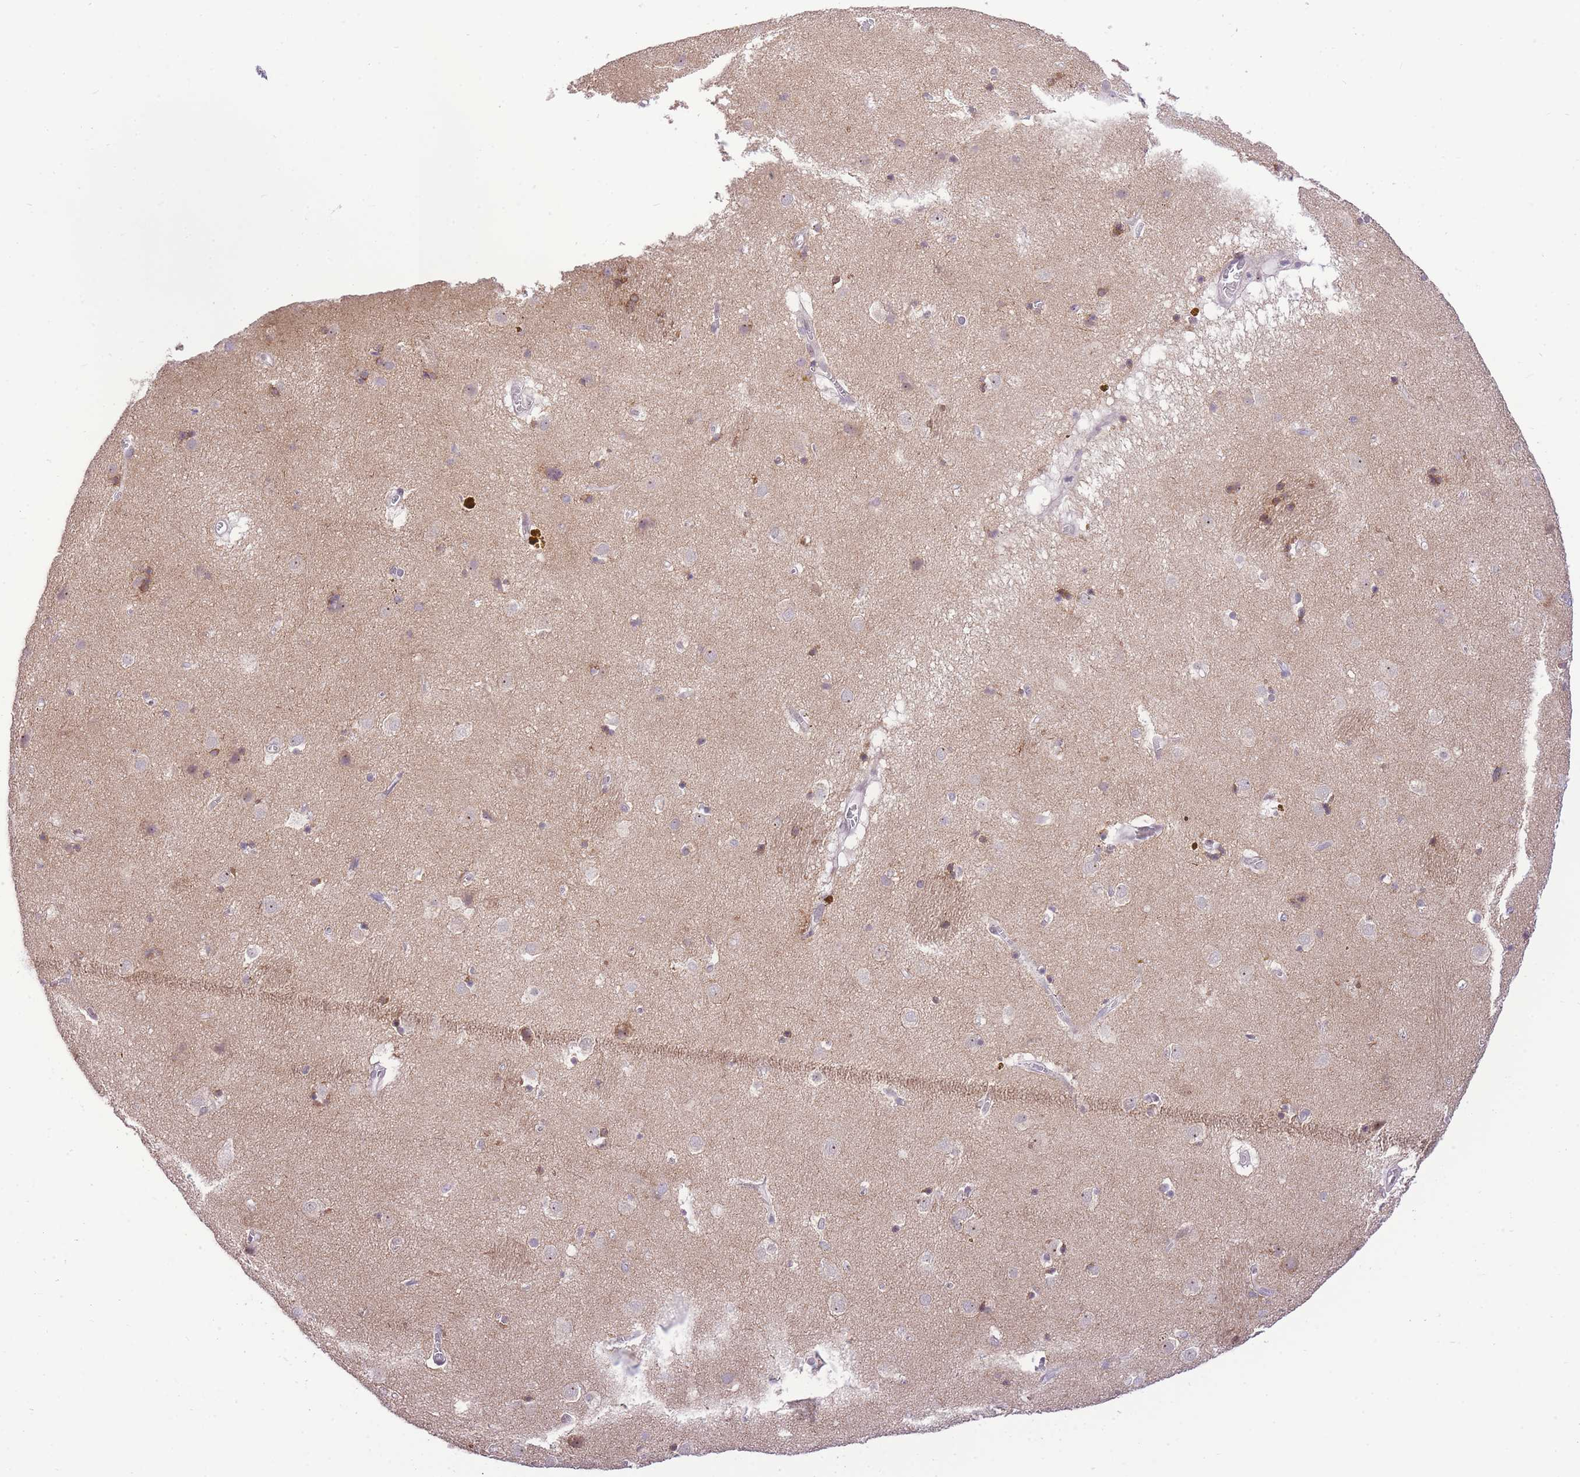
{"staining": {"intensity": "negative", "quantity": "none", "location": "none"}, "tissue": "caudate", "cell_type": "Glial cells", "image_type": "normal", "snomed": [{"axis": "morphology", "description": "Normal tissue, NOS"}, {"axis": "topography", "description": "Lateral ventricle wall"}], "caption": "This is a histopathology image of immunohistochemistry staining of normal caudate, which shows no staining in glial cells.", "gene": "STK39", "patient": {"sex": "male", "age": 70}}